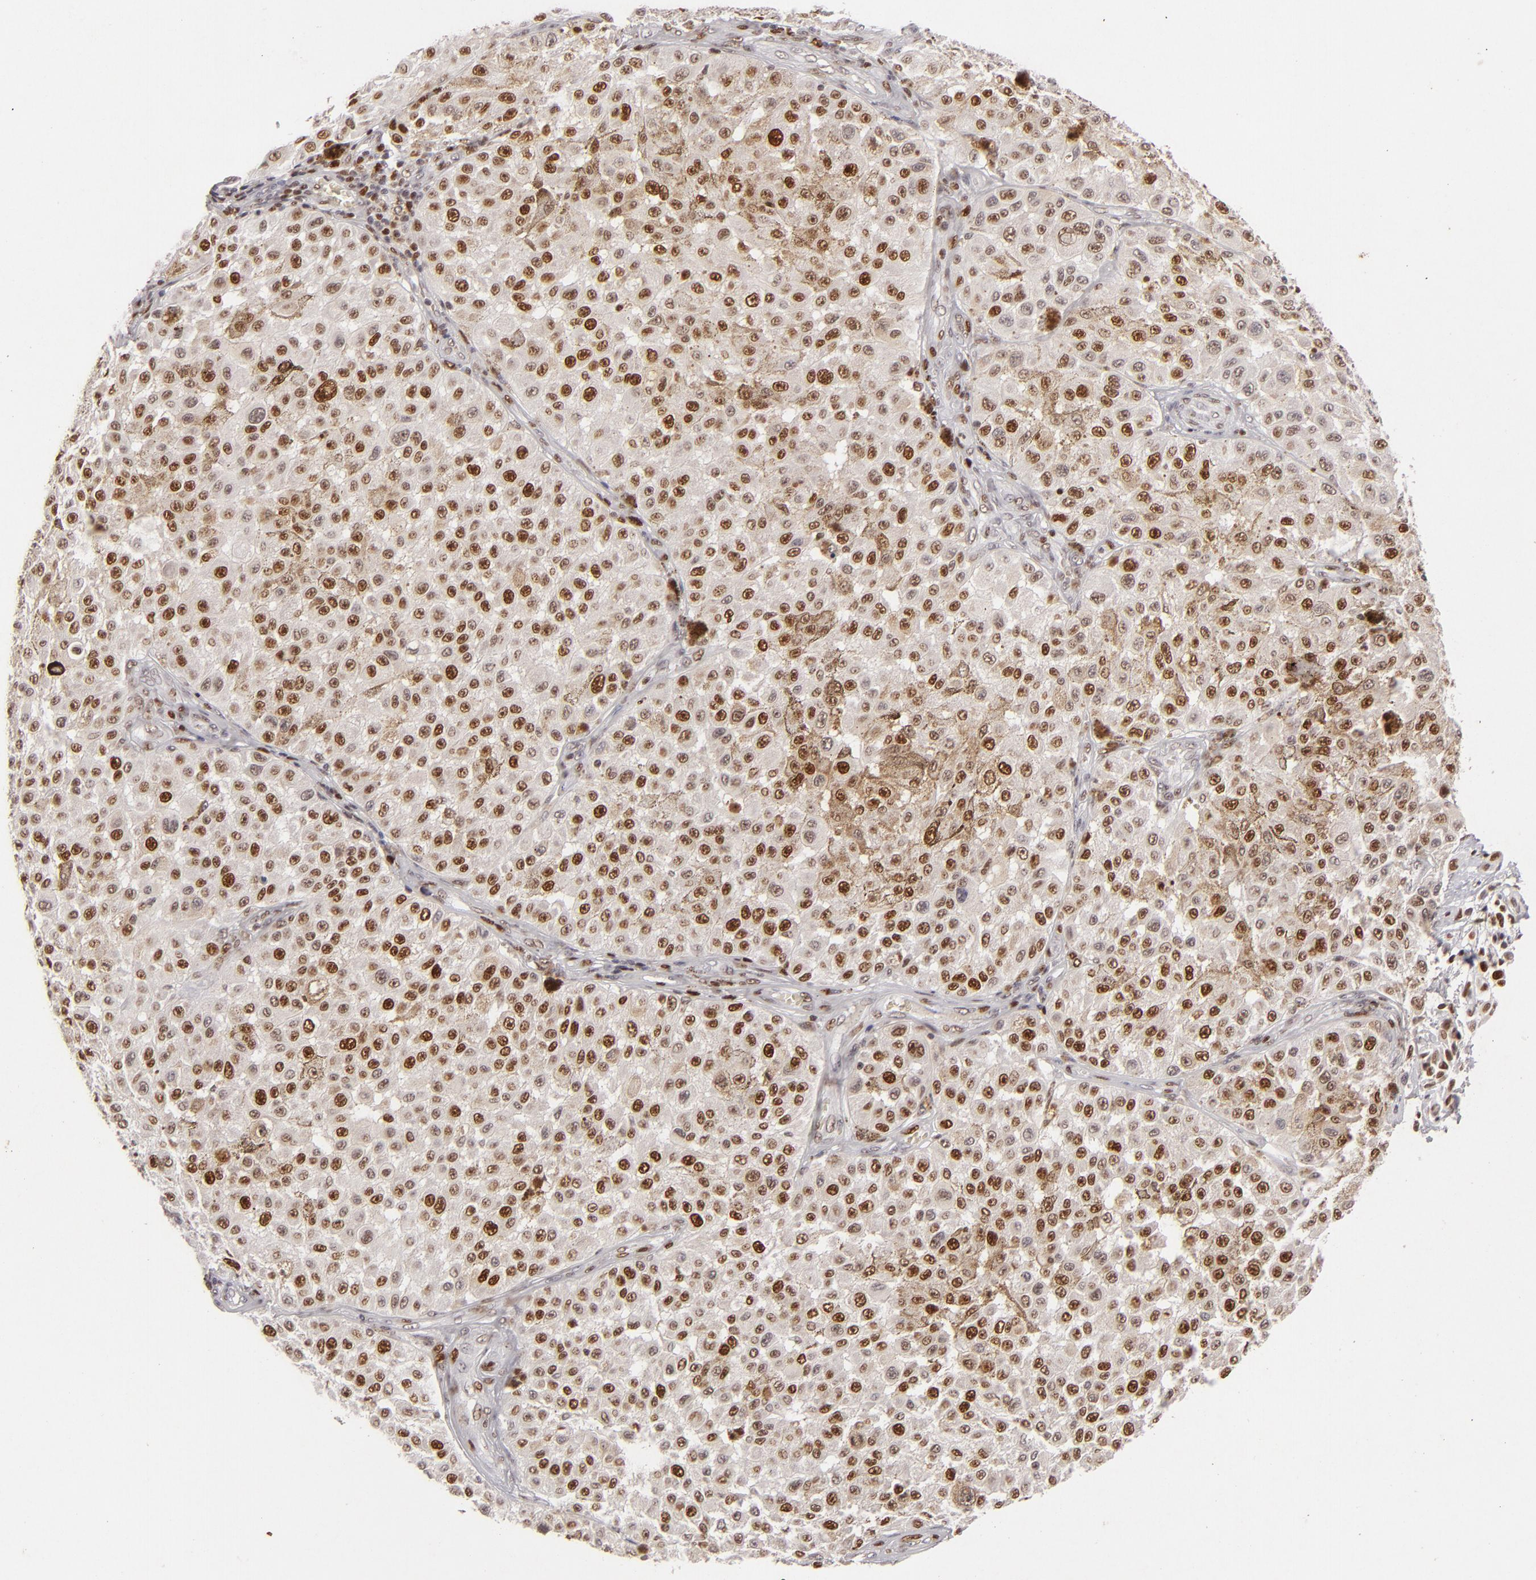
{"staining": {"intensity": "strong", "quantity": ">75%", "location": "nuclear"}, "tissue": "melanoma", "cell_type": "Tumor cells", "image_type": "cancer", "snomed": [{"axis": "morphology", "description": "Malignant melanoma, NOS"}, {"axis": "topography", "description": "Skin"}], "caption": "Immunohistochemistry (IHC) (DAB) staining of human malignant melanoma displays strong nuclear protein positivity in about >75% of tumor cells.", "gene": "FEN1", "patient": {"sex": "female", "age": 64}}